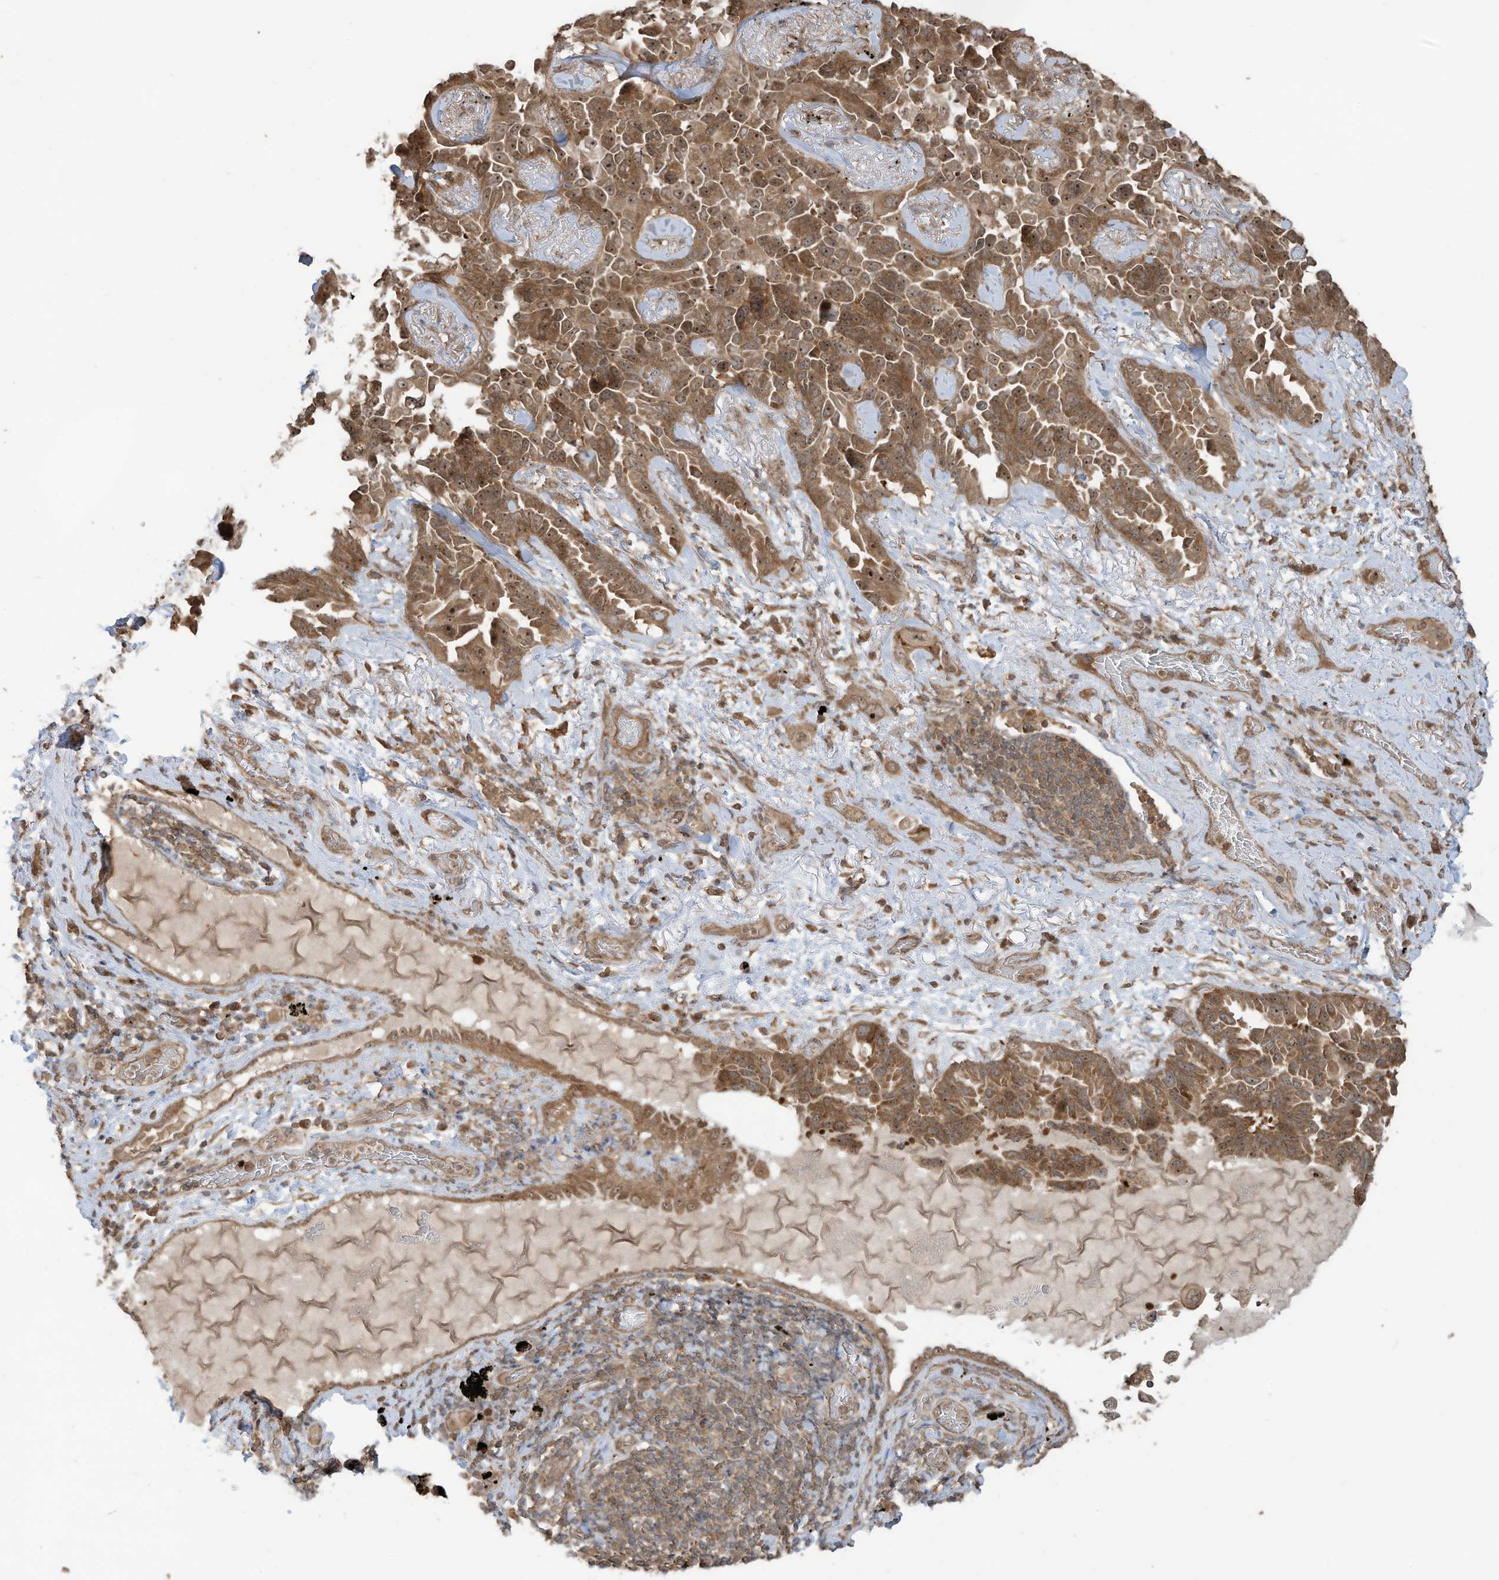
{"staining": {"intensity": "moderate", "quantity": "25%-75%", "location": "cytoplasmic/membranous,nuclear"}, "tissue": "lung cancer", "cell_type": "Tumor cells", "image_type": "cancer", "snomed": [{"axis": "morphology", "description": "Adenocarcinoma, NOS"}, {"axis": "topography", "description": "Lung"}], "caption": "Immunohistochemical staining of adenocarcinoma (lung) exhibits medium levels of moderate cytoplasmic/membranous and nuclear positivity in about 25%-75% of tumor cells.", "gene": "CARF", "patient": {"sex": "female", "age": 67}}